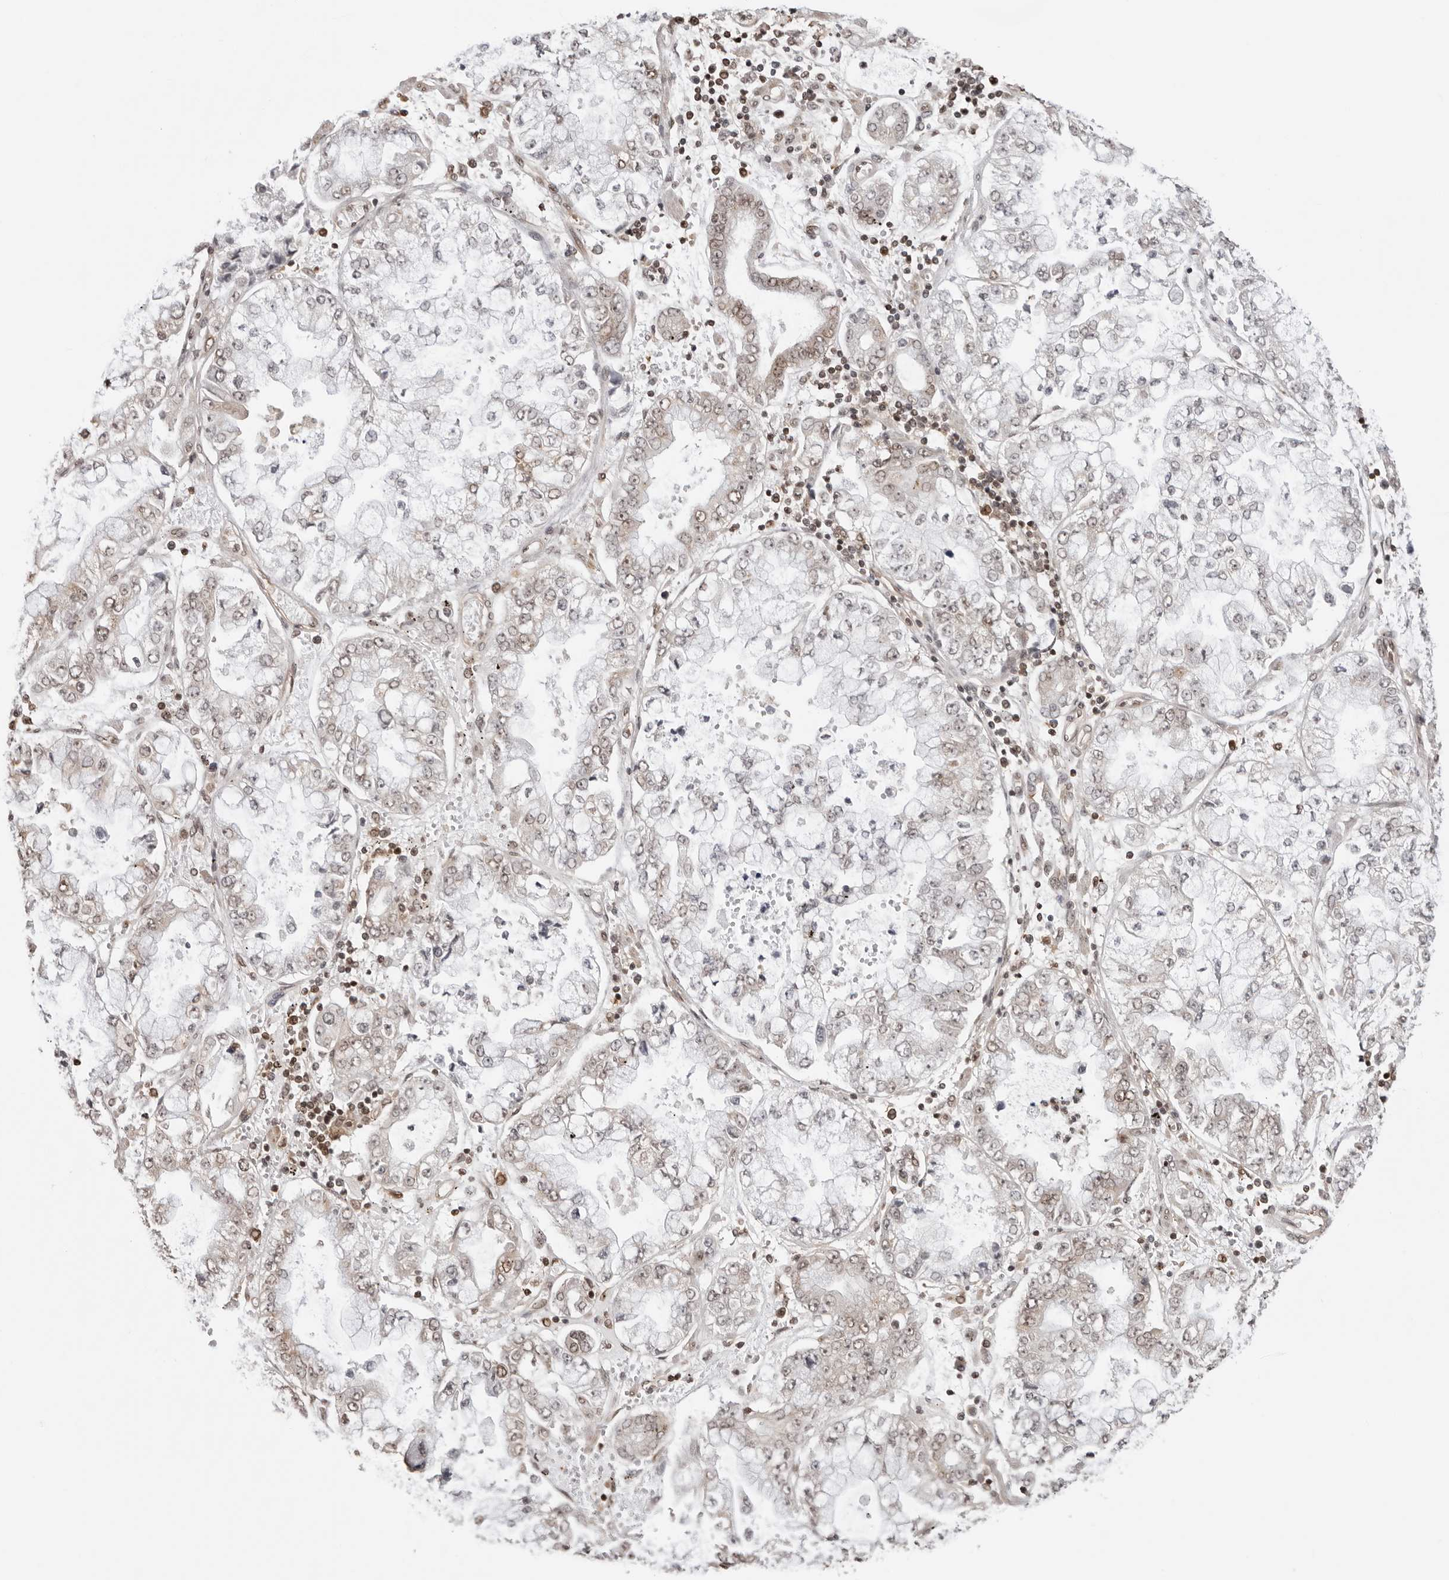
{"staining": {"intensity": "weak", "quantity": "25%-75%", "location": "nuclear"}, "tissue": "stomach cancer", "cell_type": "Tumor cells", "image_type": "cancer", "snomed": [{"axis": "morphology", "description": "Adenocarcinoma, NOS"}, {"axis": "topography", "description": "Stomach"}], "caption": "High-power microscopy captured an immunohistochemistry (IHC) photomicrograph of adenocarcinoma (stomach), revealing weak nuclear staining in about 25%-75% of tumor cells.", "gene": "SDE2", "patient": {"sex": "male", "age": 76}}